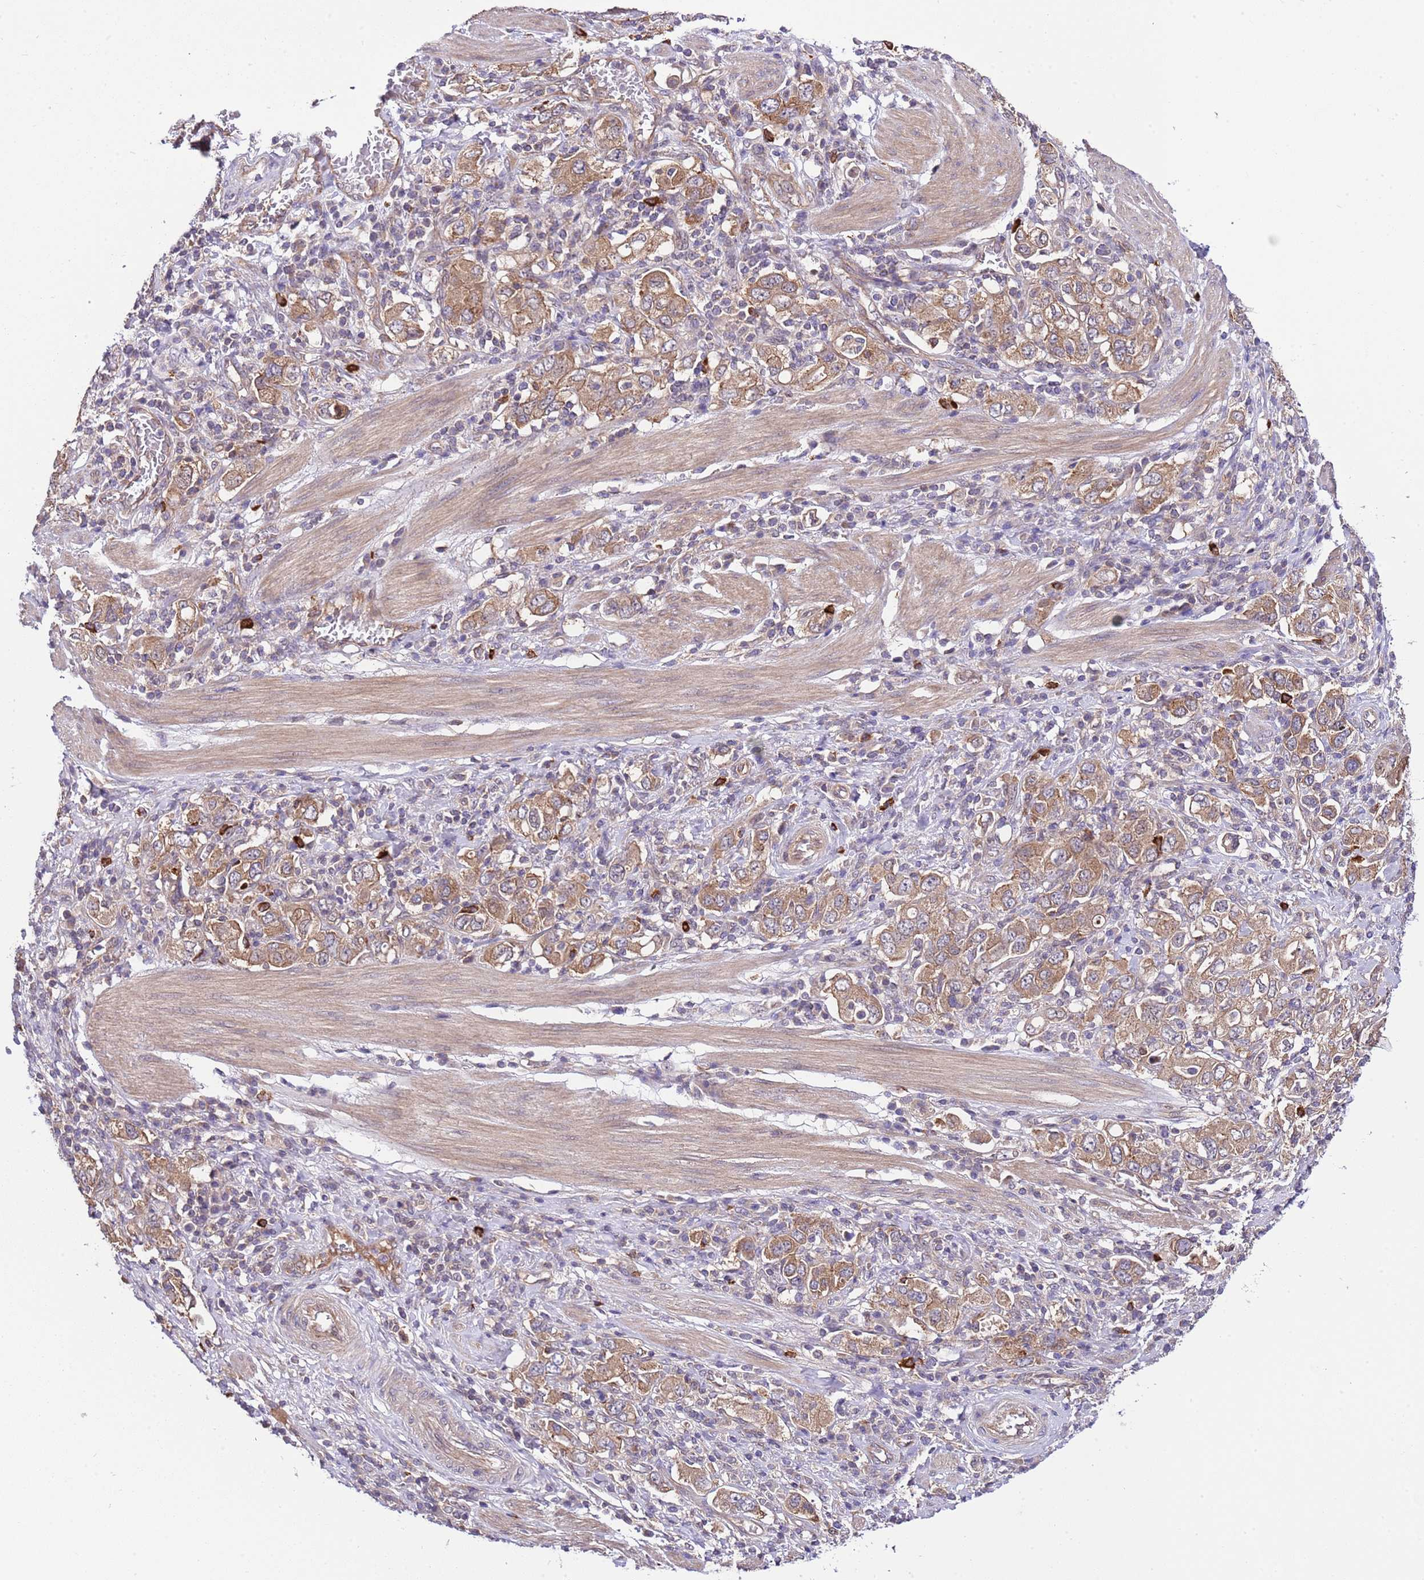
{"staining": {"intensity": "moderate", "quantity": ">75%", "location": "cytoplasmic/membranous"}, "tissue": "stomach cancer", "cell_type": "Tumor cells", "image_type": "cancer", "snomed": [{"axis": "morphology", "description": "Adenocarcinoma, NOS"}, {"axis": "topography", "description": "Stomach, upper"}, {"axis": "topography", "description": "Stomach"}], "caption": "Stomach cancer tissue shows moderate cytoplasmic/membranous expression in approximately >75% of tumor cells", "gene": "DONSON", "patient": {"sex": "male", "age": 62}}